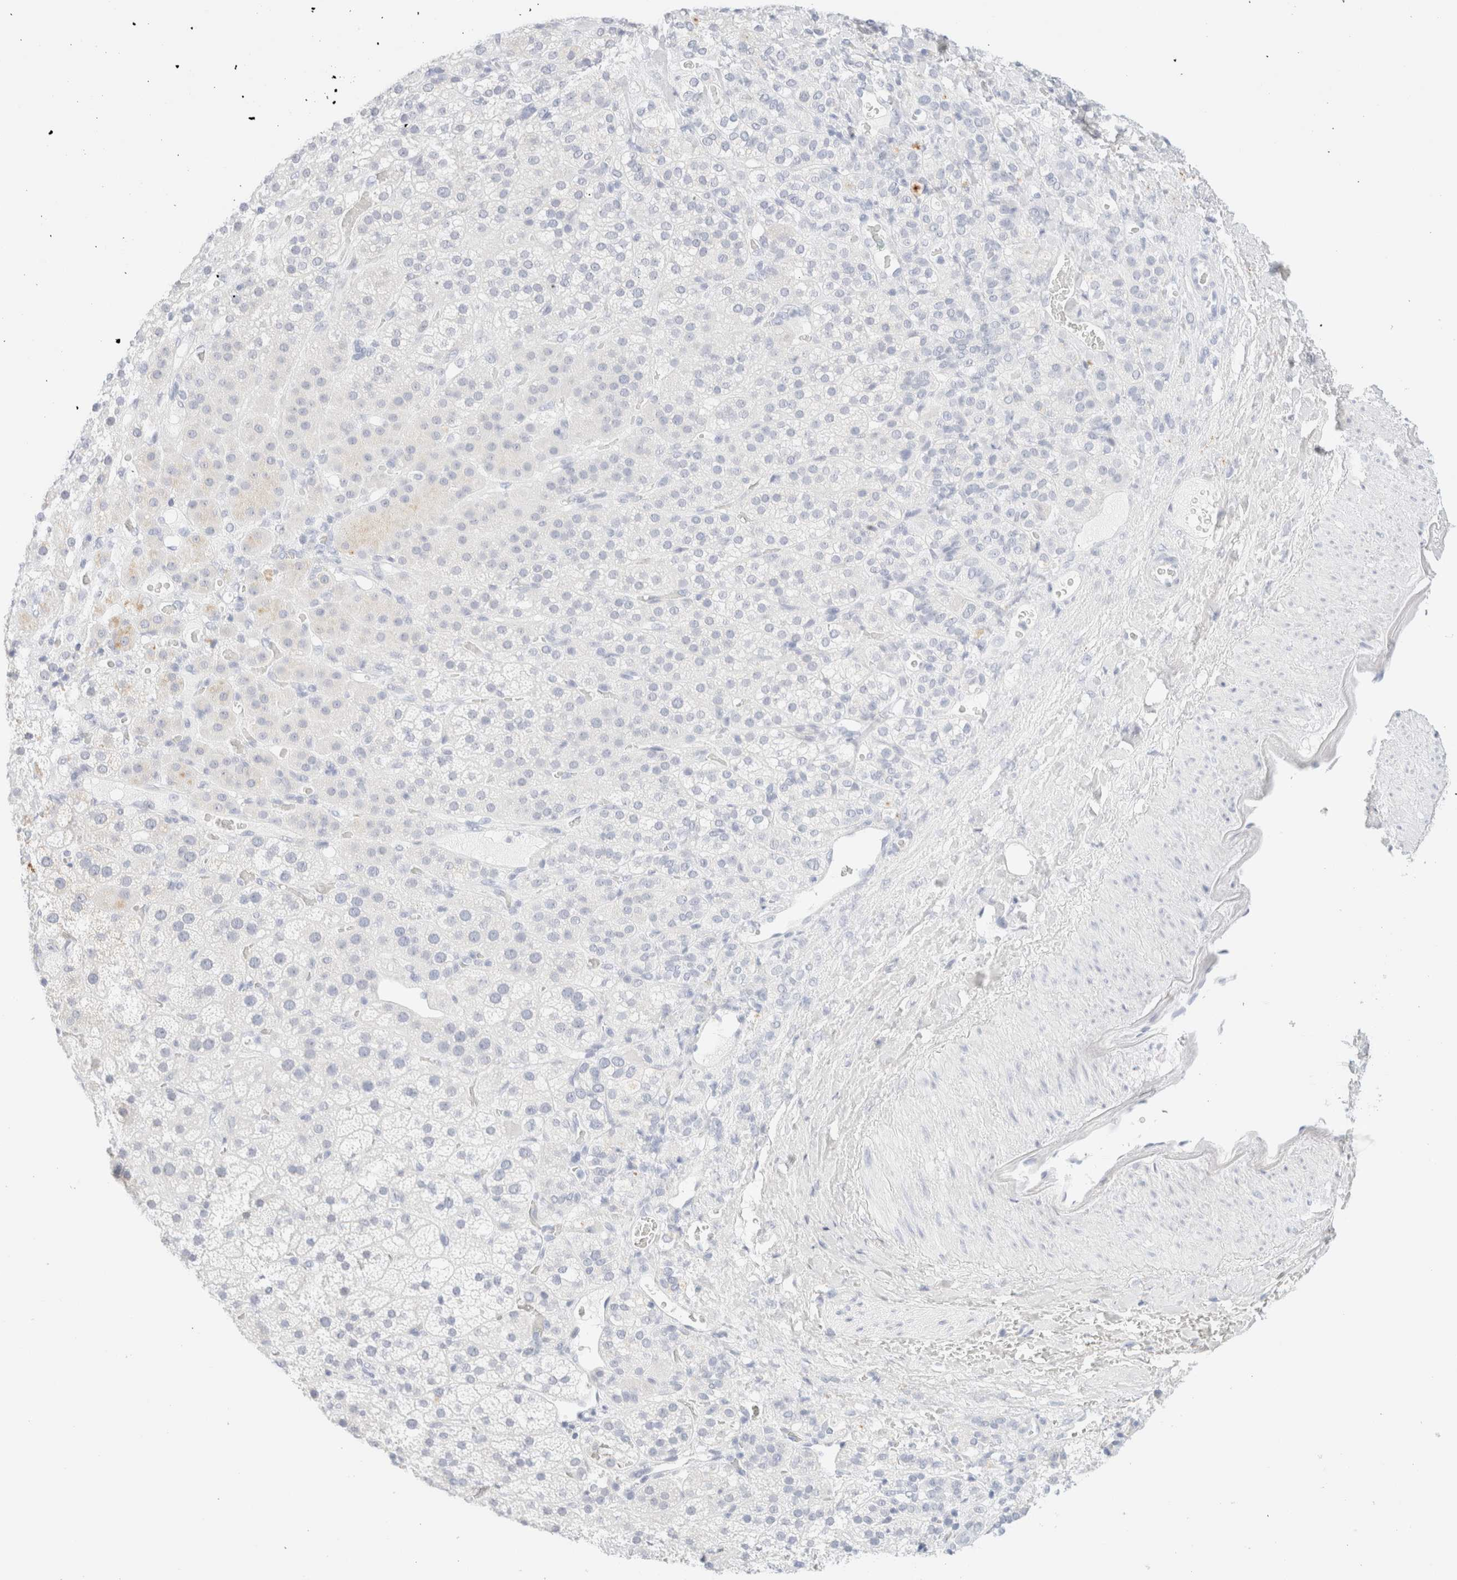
{"staining": {"intensity": "negative", "quantity": "none", "location": "none"}, "tissue": "adrenal gland", "cell_type": "Glandular cells", "image_type": "normal", "snomed": [{"axis": "morphology", "description": "Normal tissue, NOS"}, {"axis": "topography", "description": "Adrenal gland"}], "caption": "Immunohistochemical staining of unremarkable human adrenal gland demonstrates no significant positivity in glandular cells. (Brightfield microscopy of DAB immunohistochemistry at high magnification).", "gene": "KRT15", "patient": {"sex": "male", "age": 57}}